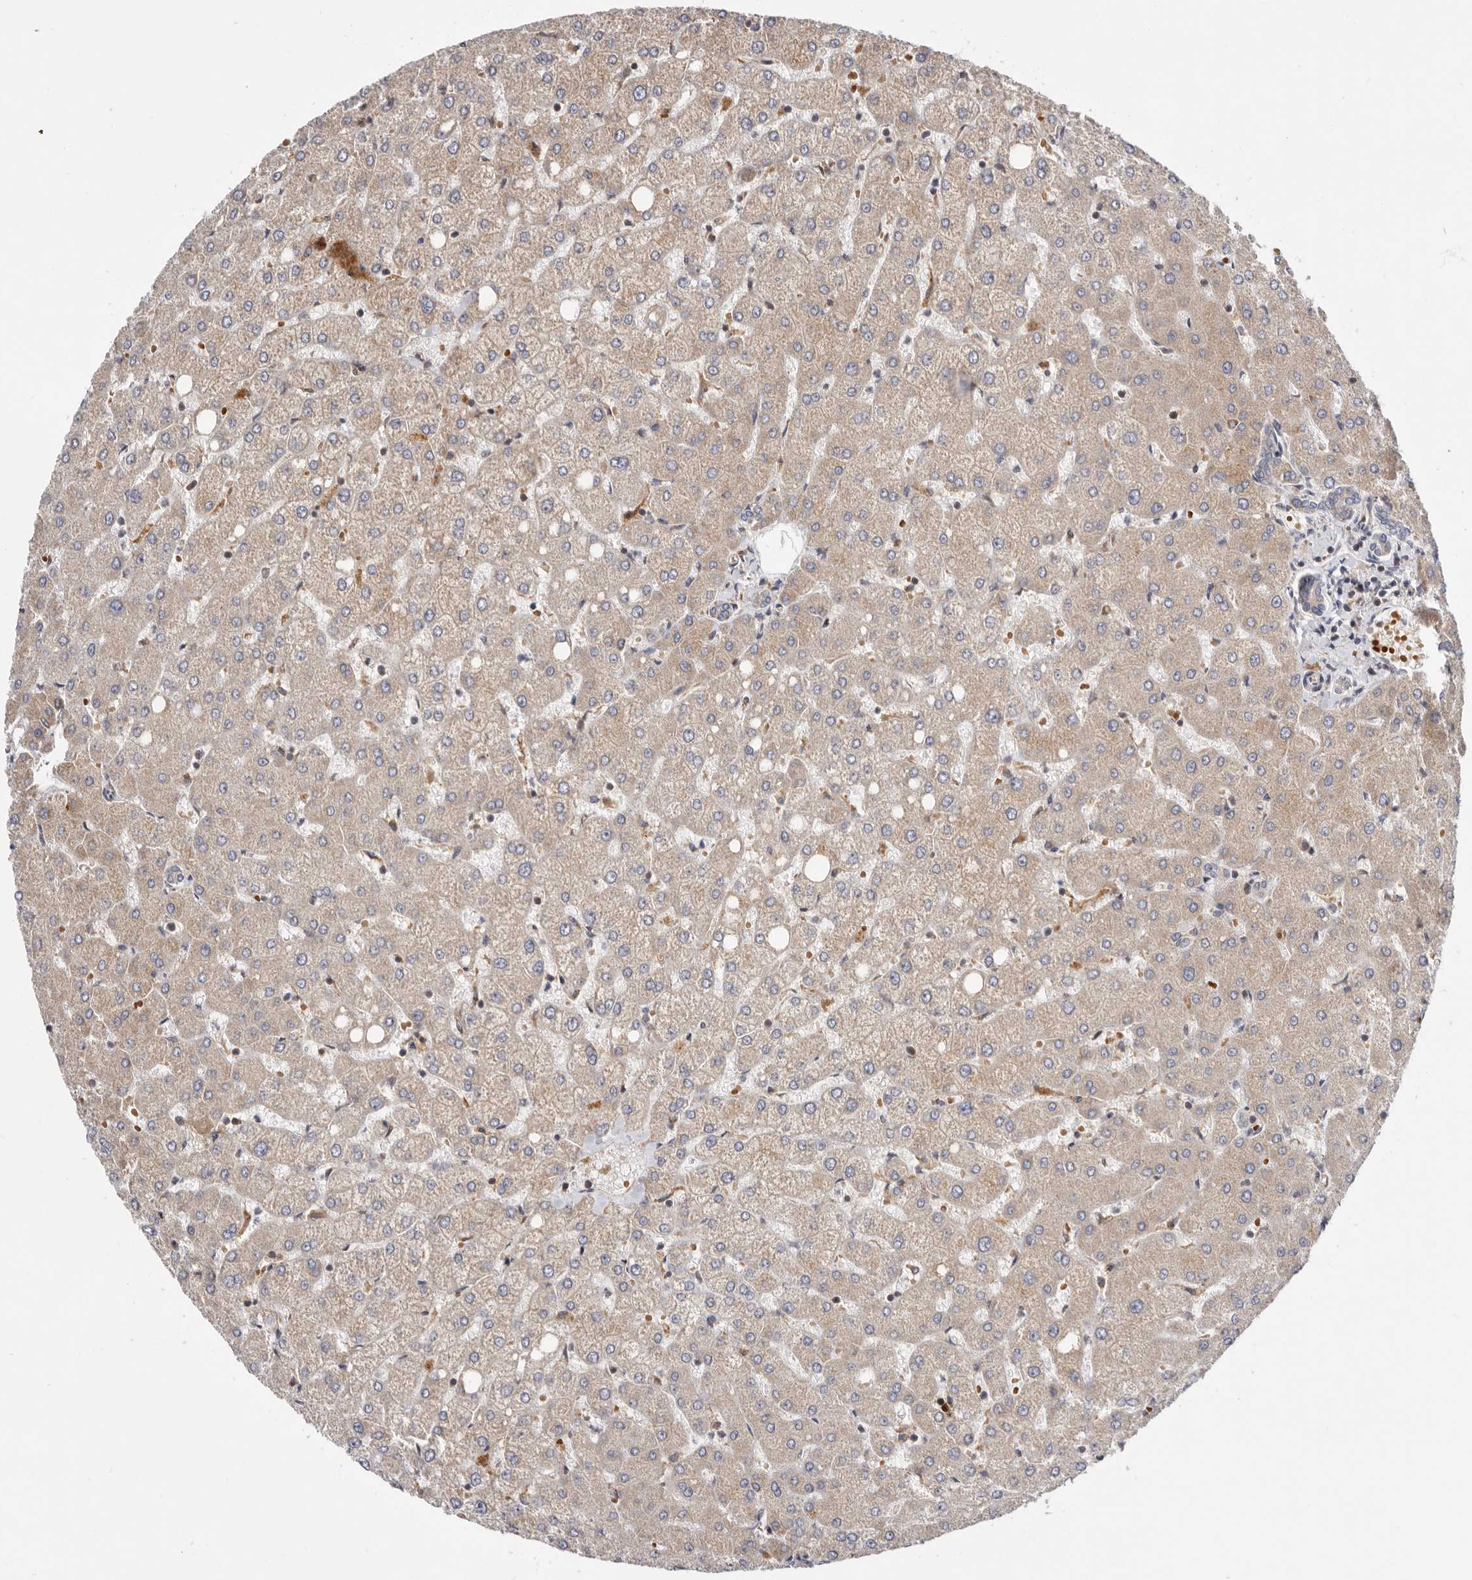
{"staining": {"intensity": "weak", "quantity": "<25%", "location": "cytoplasmic/membranous"}, "tissue": "liver", "cell_type": "Cholangiocytes", "image_type": "normal", "snomed": [{"axis": "morphology", "description": "Normal tissue, NOS"}, {"axis": "topography", "description": "Liver"}], "caption": "Protein analysis of normal liver demonstrates no significant positivity in cholangiocytes.", "gene": "RNF213", "patient": {"sex": "female", "age": 54}}